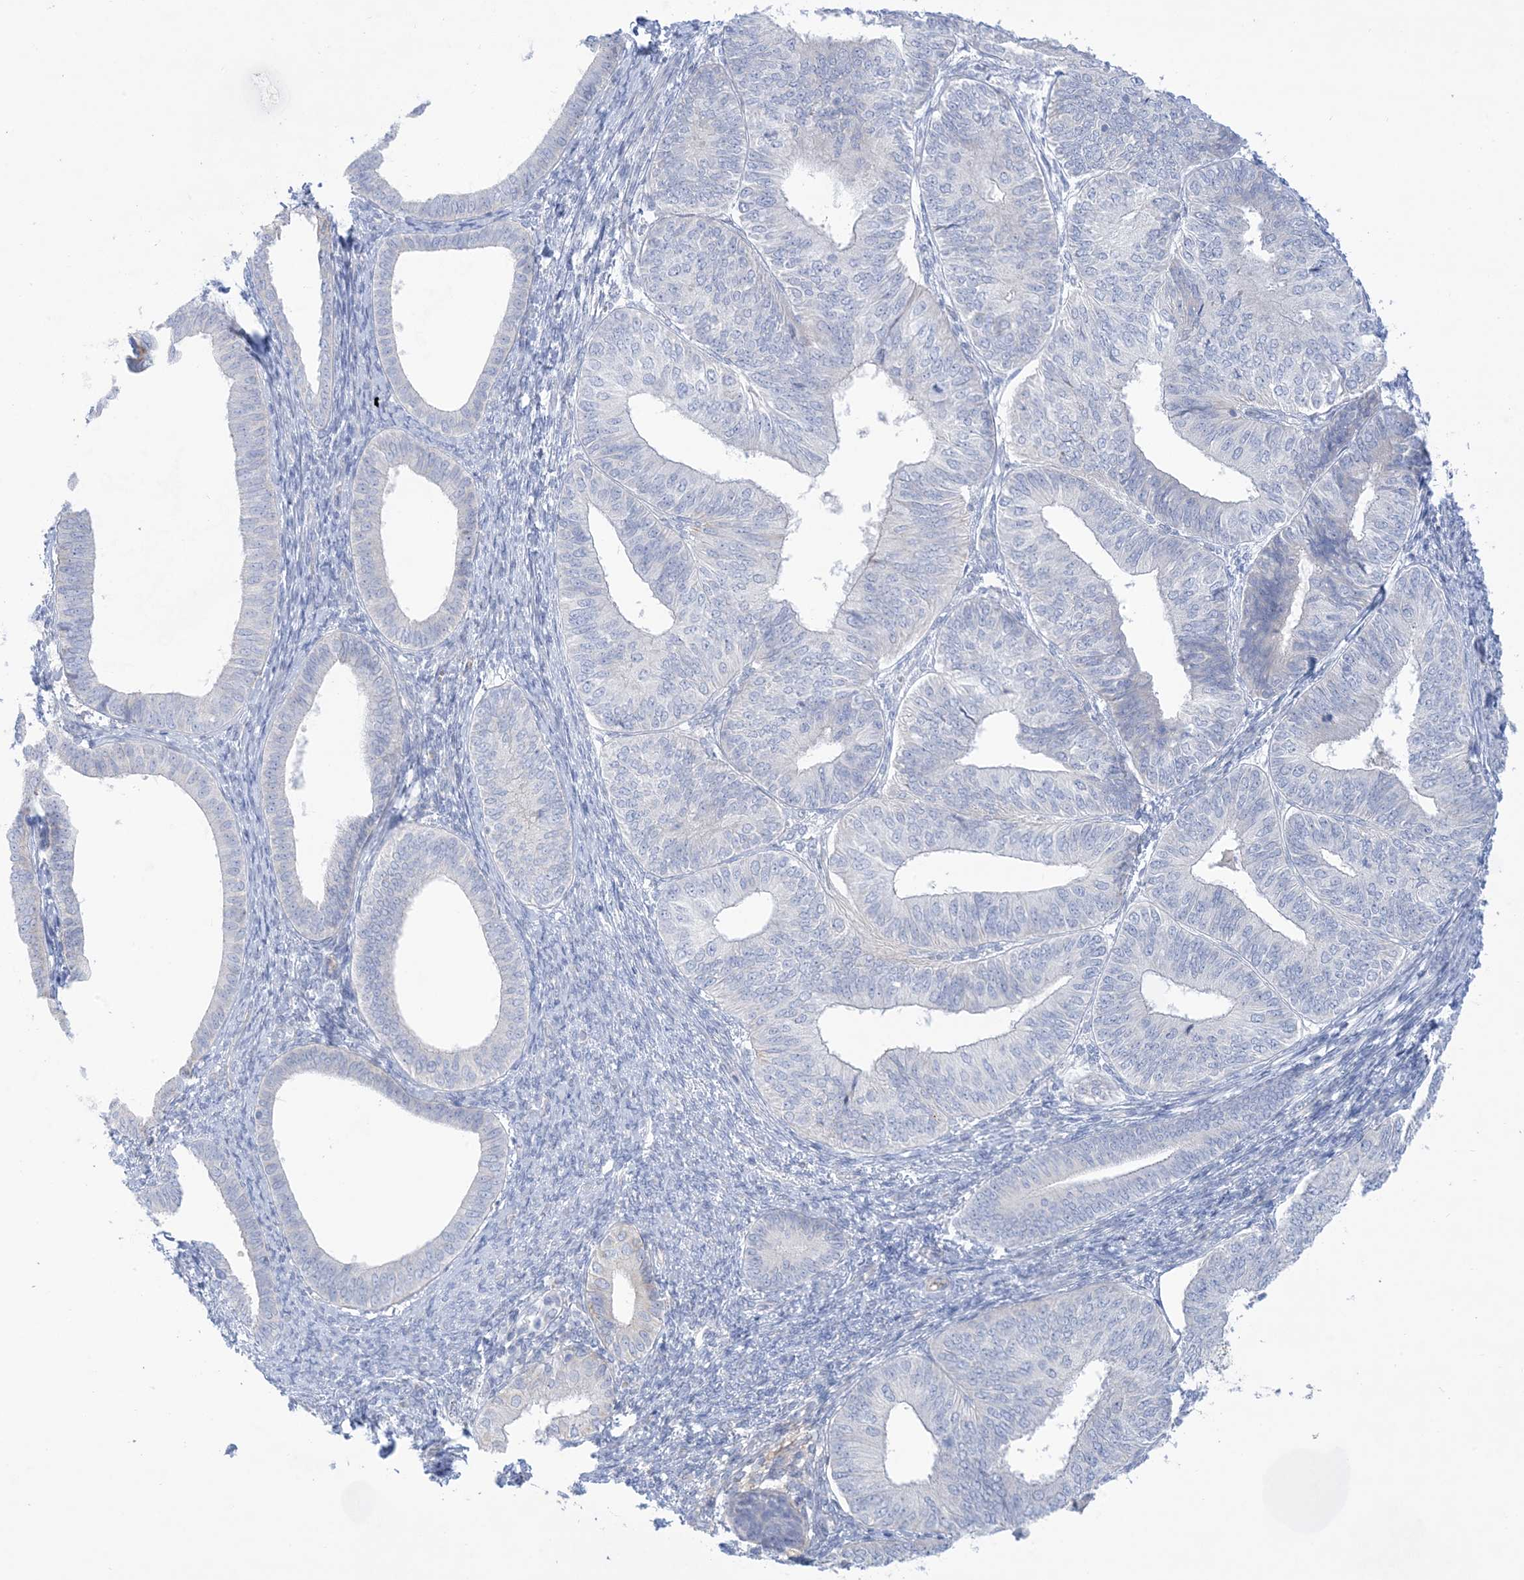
{"staining": {"intensity": "negative", "quantity": "none", "location": "none"}, "tissue": "endometrial cancer", "cell_type": "Tumor cells", "image_type": "cancer", "snomed": [{"axis": "morphology", "description": "Adenocarcinoma, NOS"}, {"axis": "topography", "description": "Endometrium"}], "caption": "Immunohistochemical staining of human endometrial cancer (adenocarcinoma) demonstrates no significant positivity in tumor cells.", "gene": "ATP11C", "patient": {"sex": "female", "age": 58}}